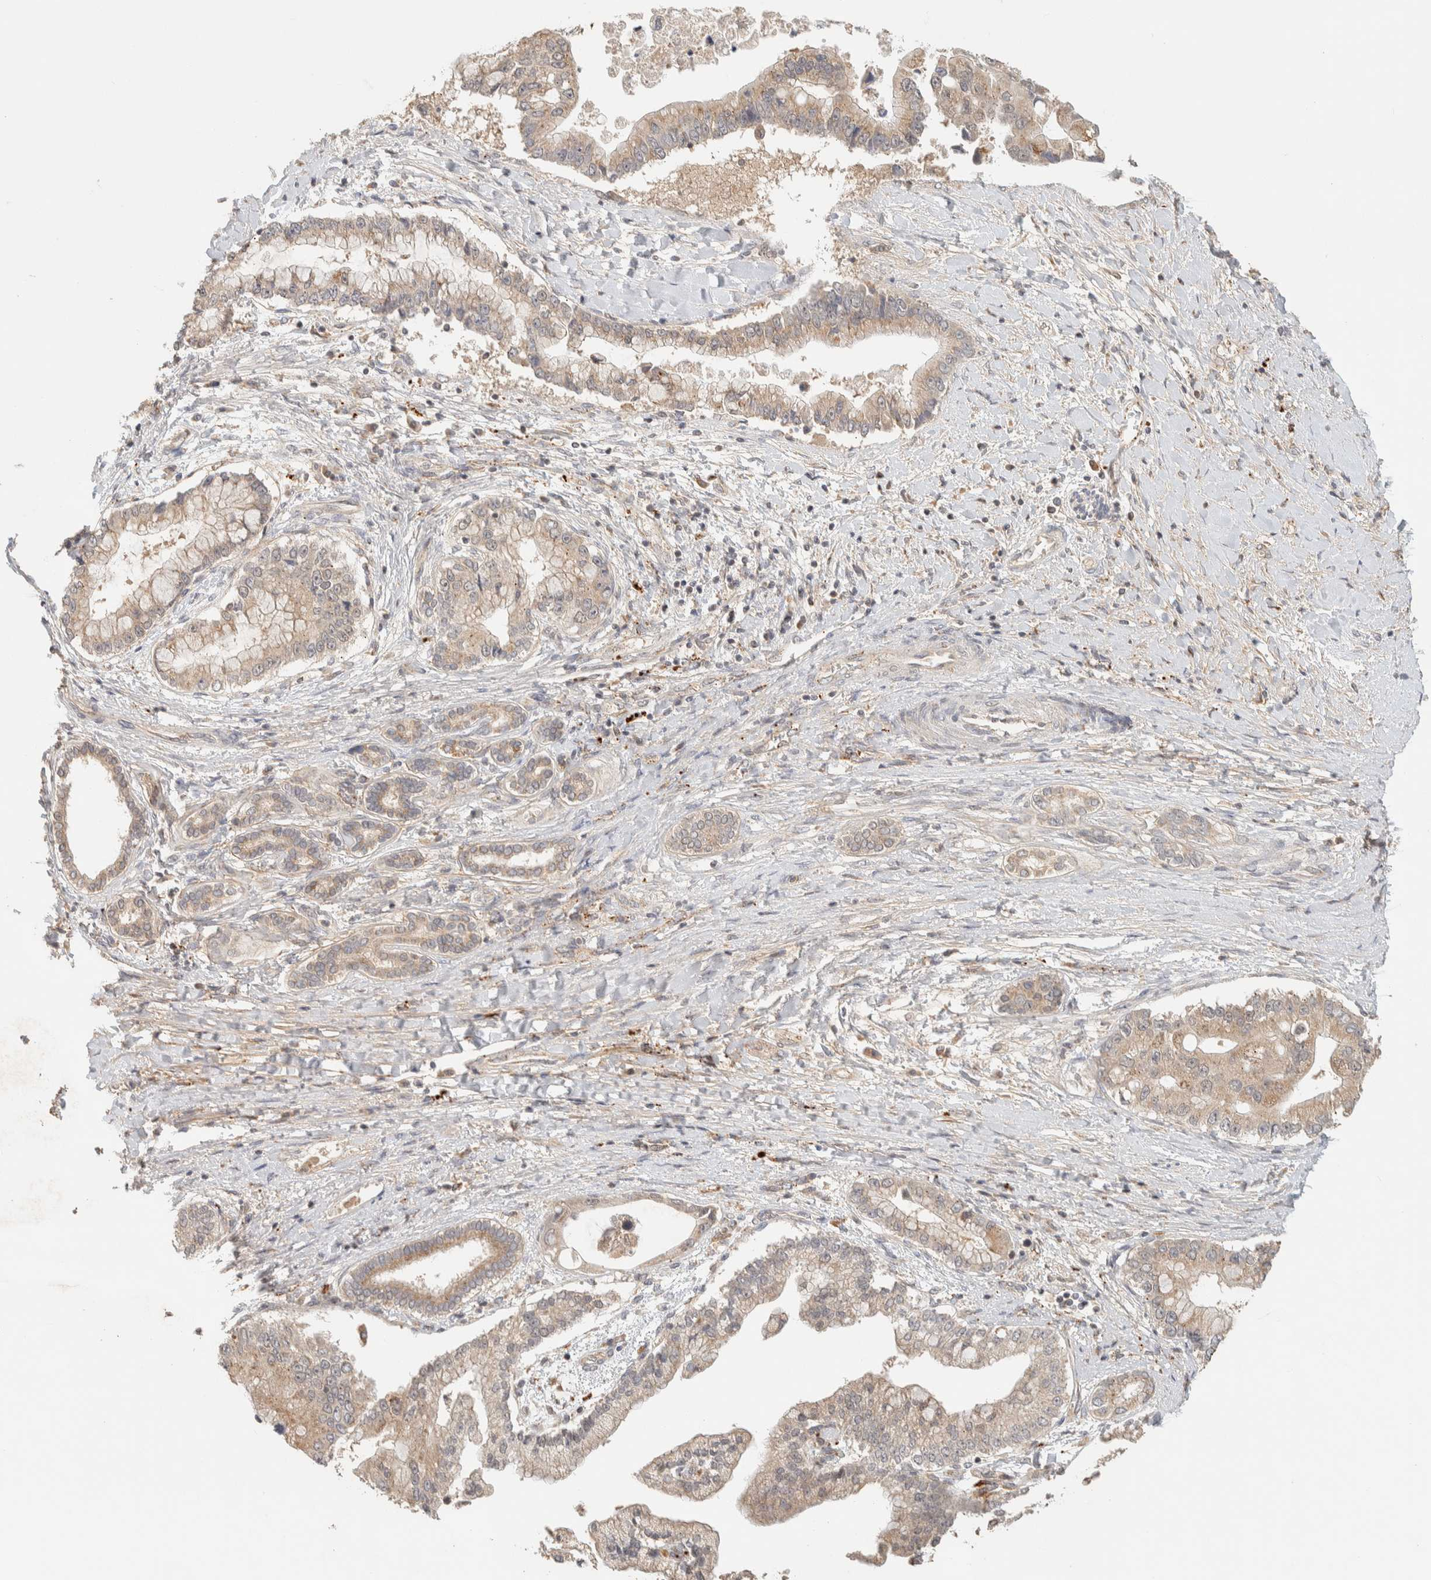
{"staining": {"intensity": "moderate", "quantity": ">75%", "location": "cytoplasmic/membranous"}, "tissue": "liver cancer", "cell_type": "Tumor cells", "image_type": "cancer", "snomed": [{"axis": "morphology", "description": "Cholangiocarcinoma"}, {"axis": "topography", "description": "Liver"}], "caption": "IHC of human liver cancer reveals medium levels of moderate cytoplasmic/membranous staining in about >75% of tumor cells. (brown staining indicates protein expression, while blue staining denotes nuclei).", "gene": "ITPA", "patient": {"sex": "male", "age": 50}}